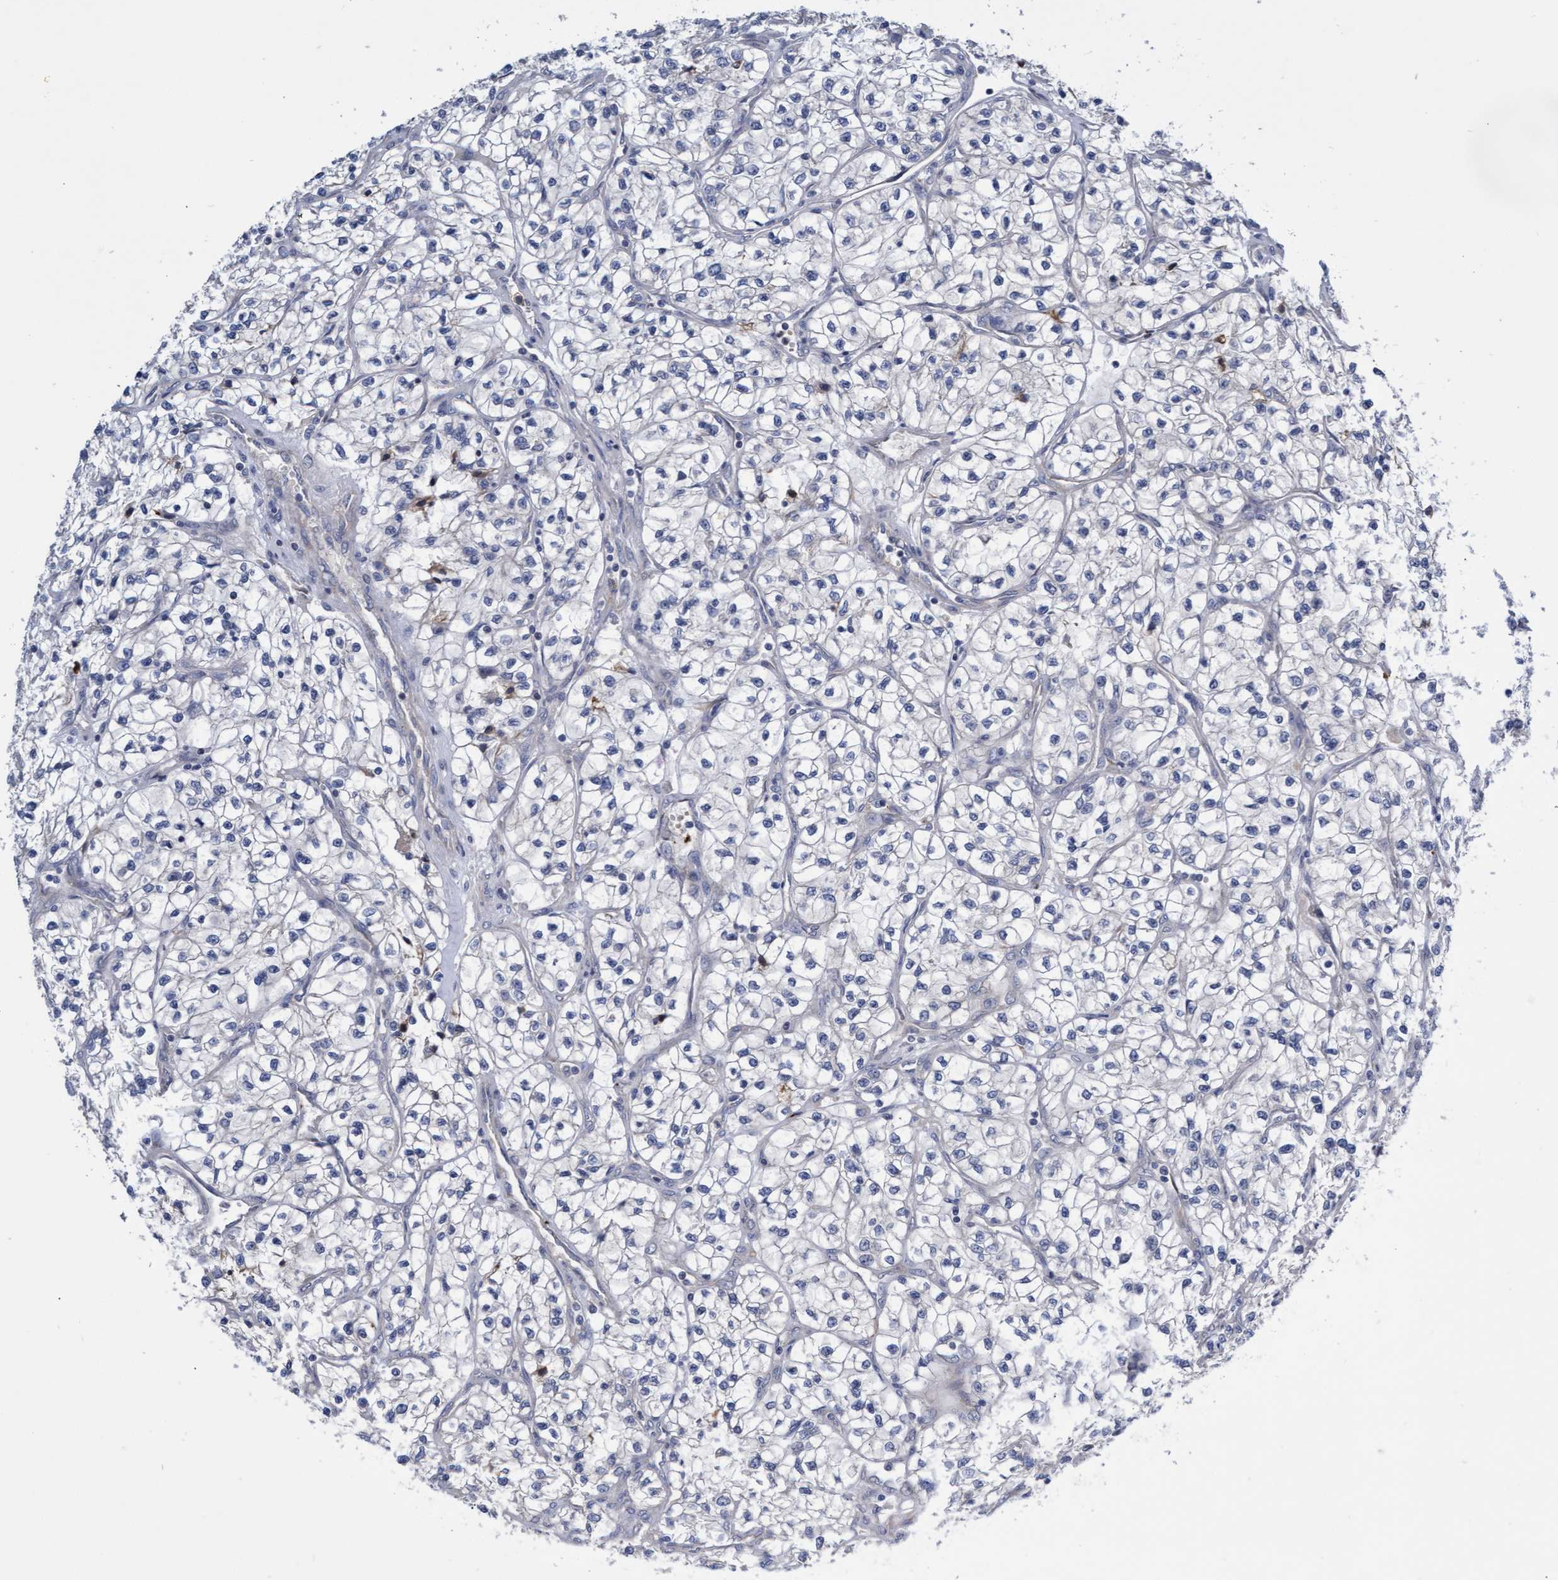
{"staining": {"intensity": "negative", "quantity": "none", "location": "none"}, "tissue": "renal cancer", "cell_type": "Tumor cells", "image_type": "cancer", "snomed": [{"axis": "morphology", "description": "Adenocarcinoma, NOS"}, {"axis": "topography", "description": "Kidney"}], "caption": "Immunohistochemistry (IHC) of human renal adenocarcinoma shows no positivity in tumor cells. Brightfield microscopy of immunohistochemistry stained with DAB (3,3'-diaminobenzidine) (brown) and hematoxylin (blue), captured at high magnification.", "gene": "ABCF2", "patient": {"sex": "female", "age": 57}}